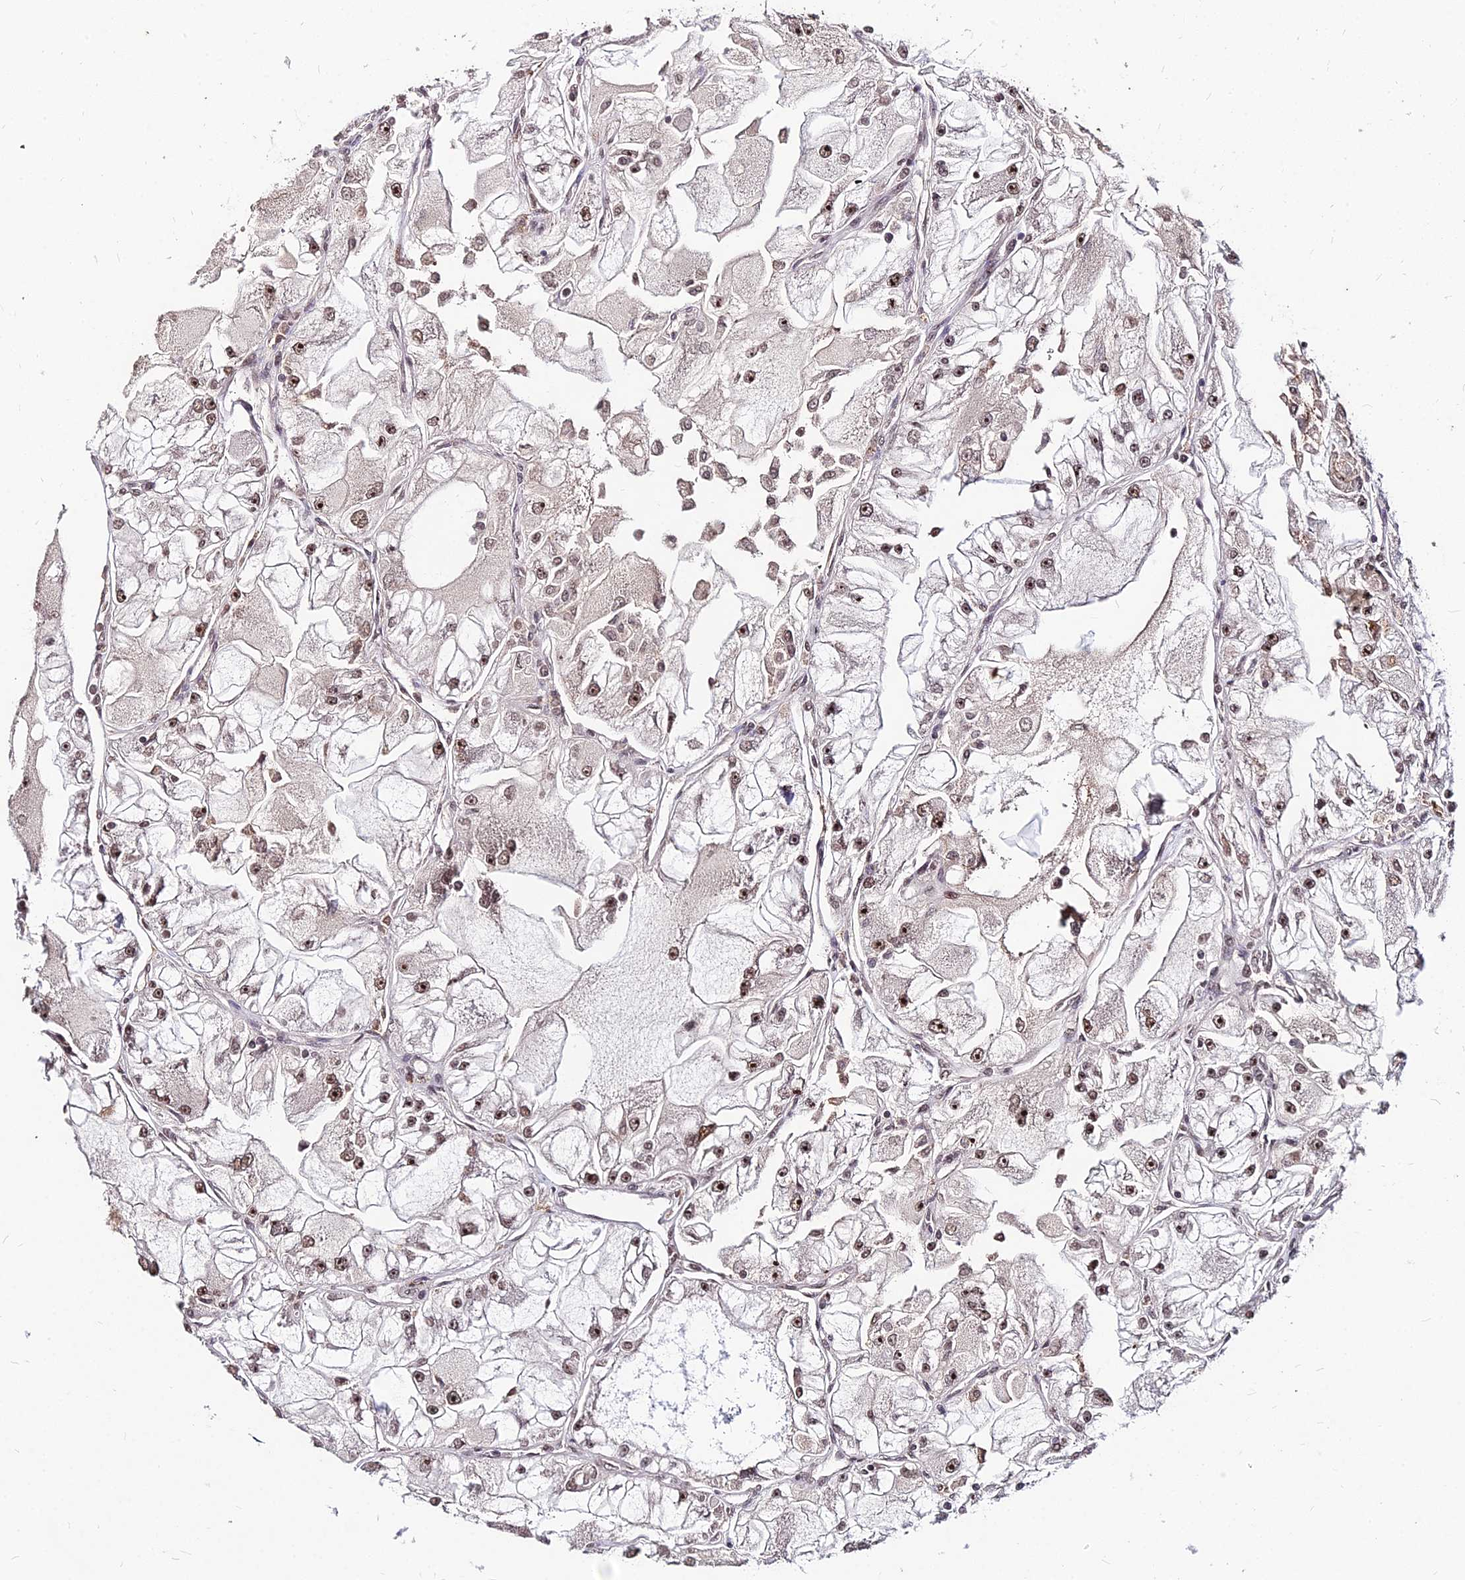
{"staining": {"intensity": "weak", "quantity": "25%-75%", "location": "nuclear"}, "tissue": "renal cancer", "cell_type": "Tumor cells", "image_type": "cancer", "snomed": [{"axis": "morphology", "description": "Adenocarcinoma, NOS"}, {"axis": "topography", "description": "Kidney"}], "caption": "A low amount of weak nuclear staining is appreciated in approximately 25%-75% of tumor cells in renal cancer (adenocarcinoma) tissue.", "gene": "ZBED4", "patient": {"sex": "female", "age": 72}}